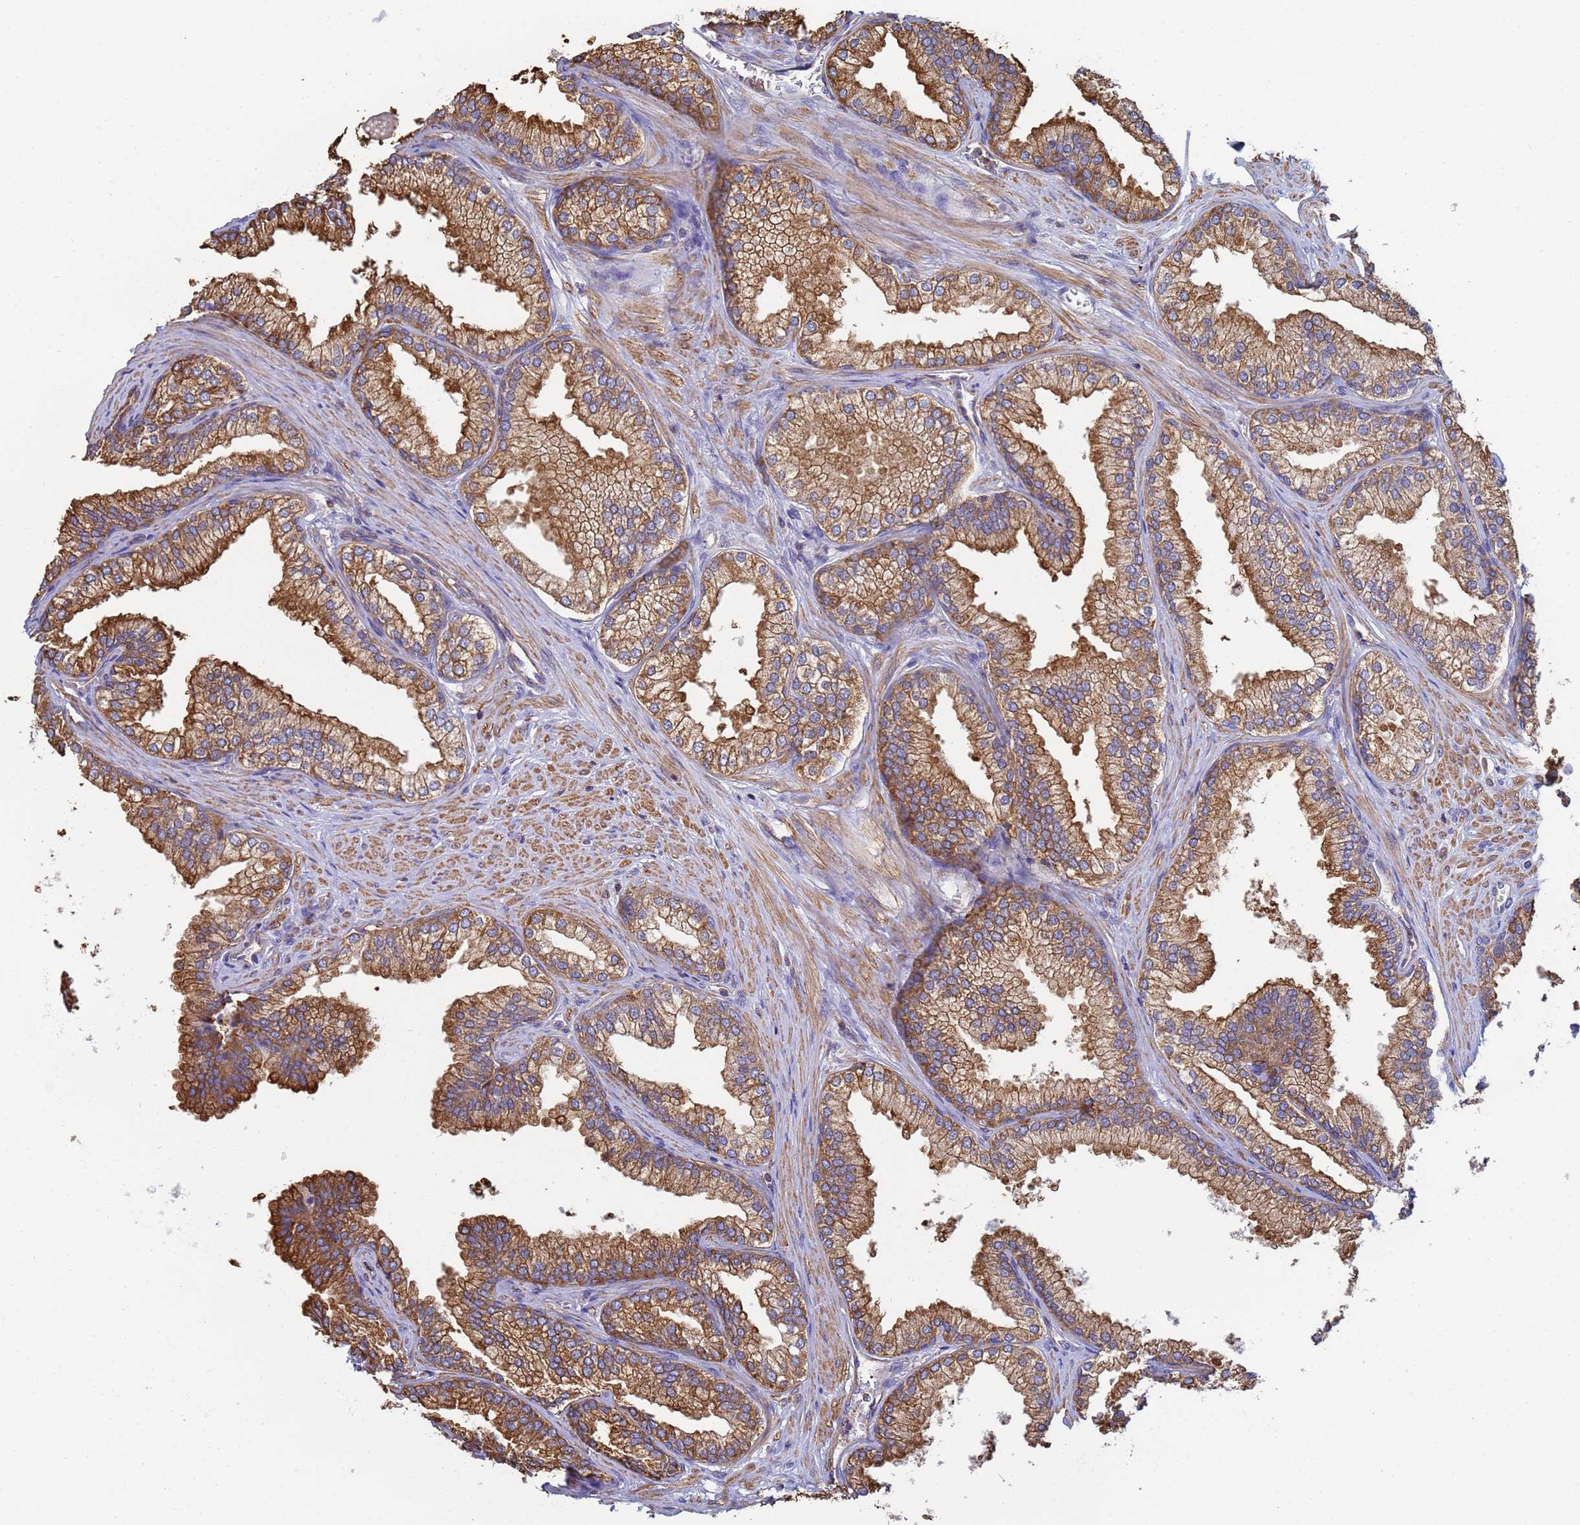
{"staining": {"intensity": "strong", "quantity": ">75%", "location": "cytoplasmic/membranous"}, "tissue": "prostate", "cell_type": "Glandular cells", "image_type": "normal", "snomed": [{"axis": "morphology", "description": "Normal tissue, NOS"}, {"axis": "topography", "description": "Prostate"}], "caption": "This is a micrograph of immunohistochemistry staining of benign prostate, which shows strong expression in the cytoplasmic/membranous of glandular cells.", "gene": "ZNG1A", "patient": {"sex": "male", "age": 76}}